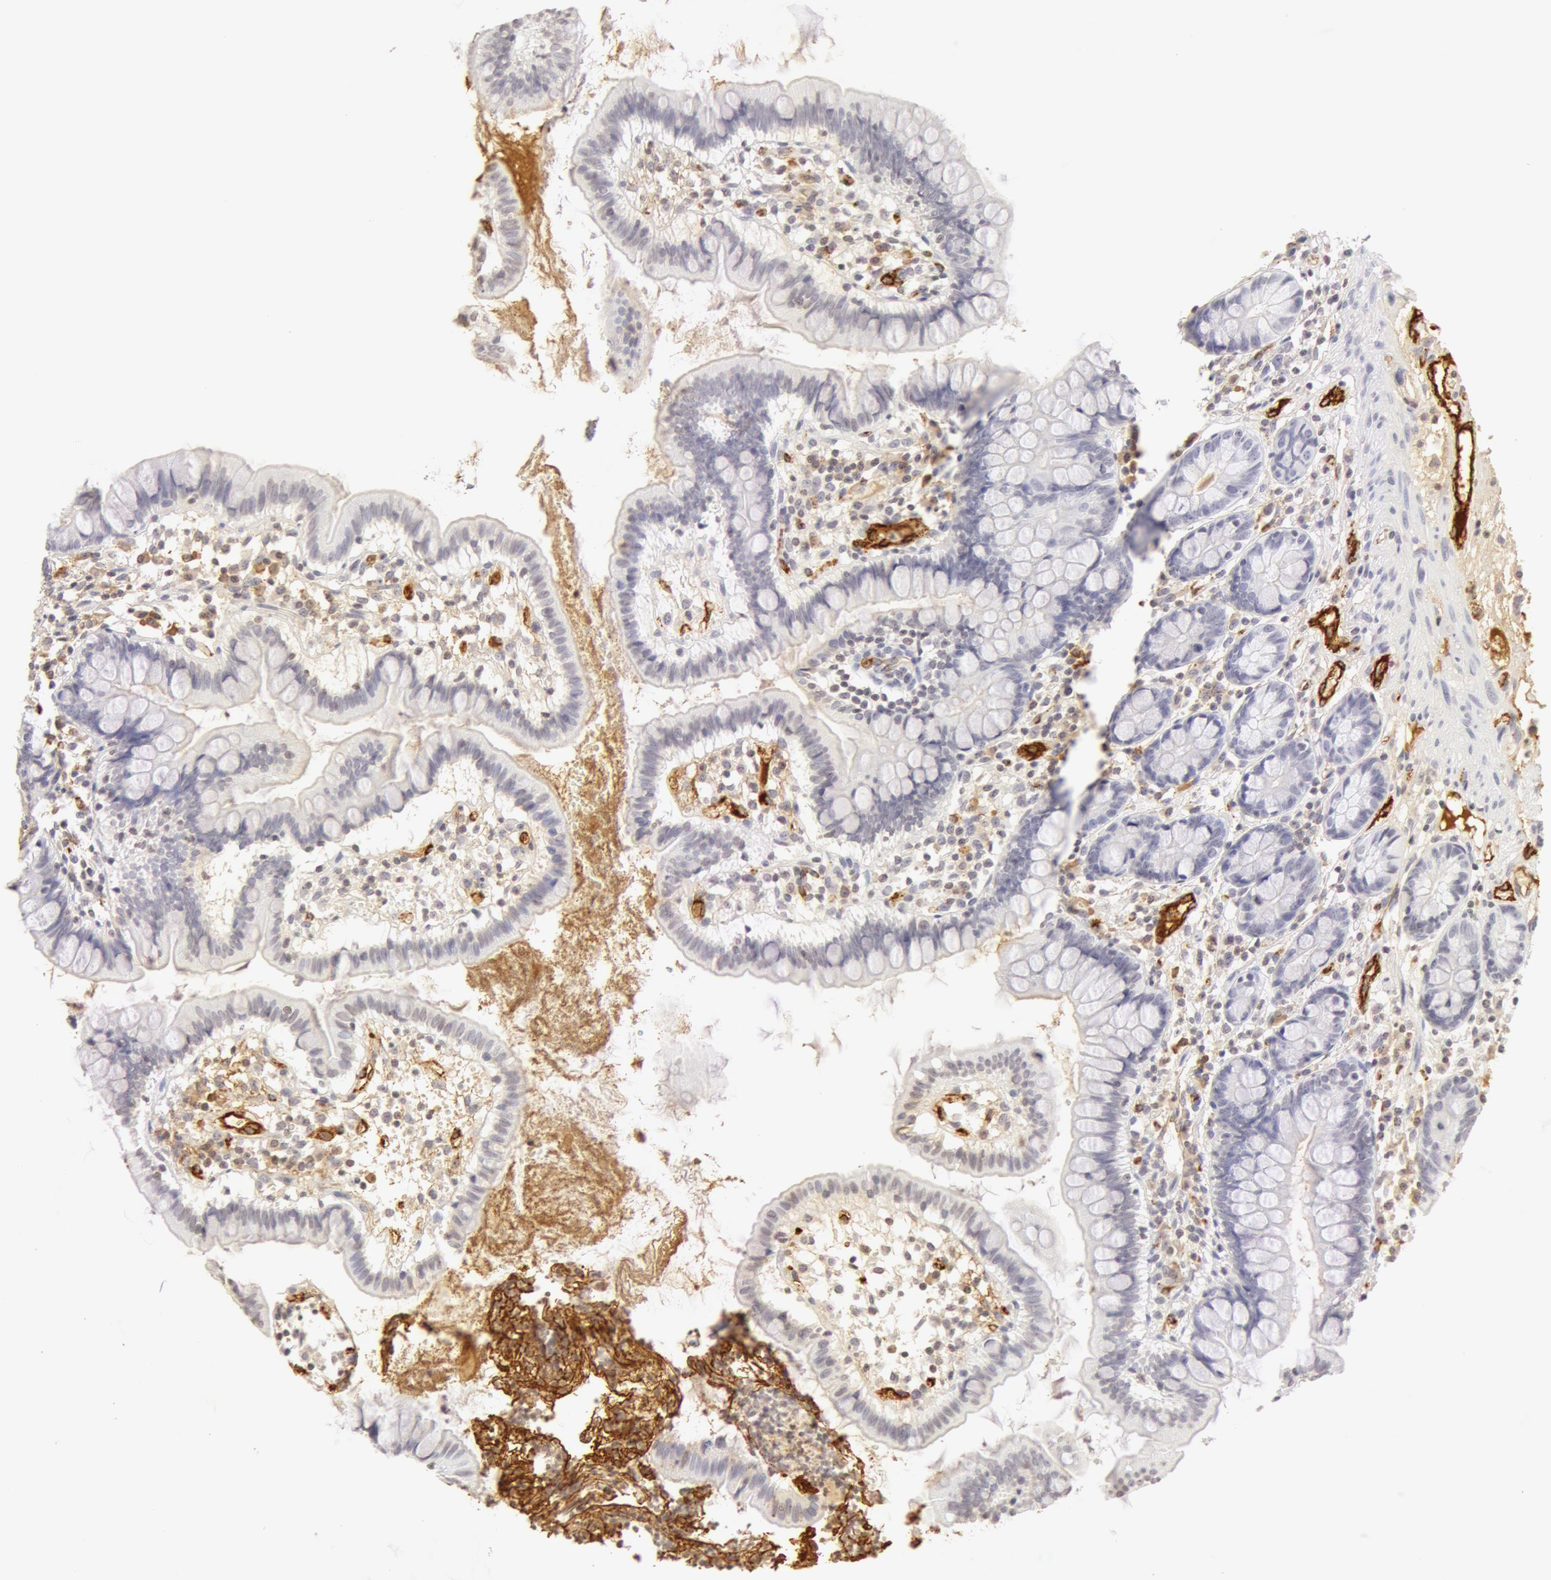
{"staining": {"intensity": "negative", "quantity": "none", "location": "none"}, "tissue": "small intestine", "cell_type": "Glandular cells", "image_type": "normal", "snomed": [{"axis": "morphology", "description": "Normal tissue, NOS"}, {"axis": "topography", "description": "Small intestine"}], "caption": "A high-resolution photomicrograph shows immunohistochemistry (IHC) staining of unremarkable small intestine, which reveals no significant staining in glandular cells.", "gene": "VWF", "patient": {"sex": "female", "age": 51}}